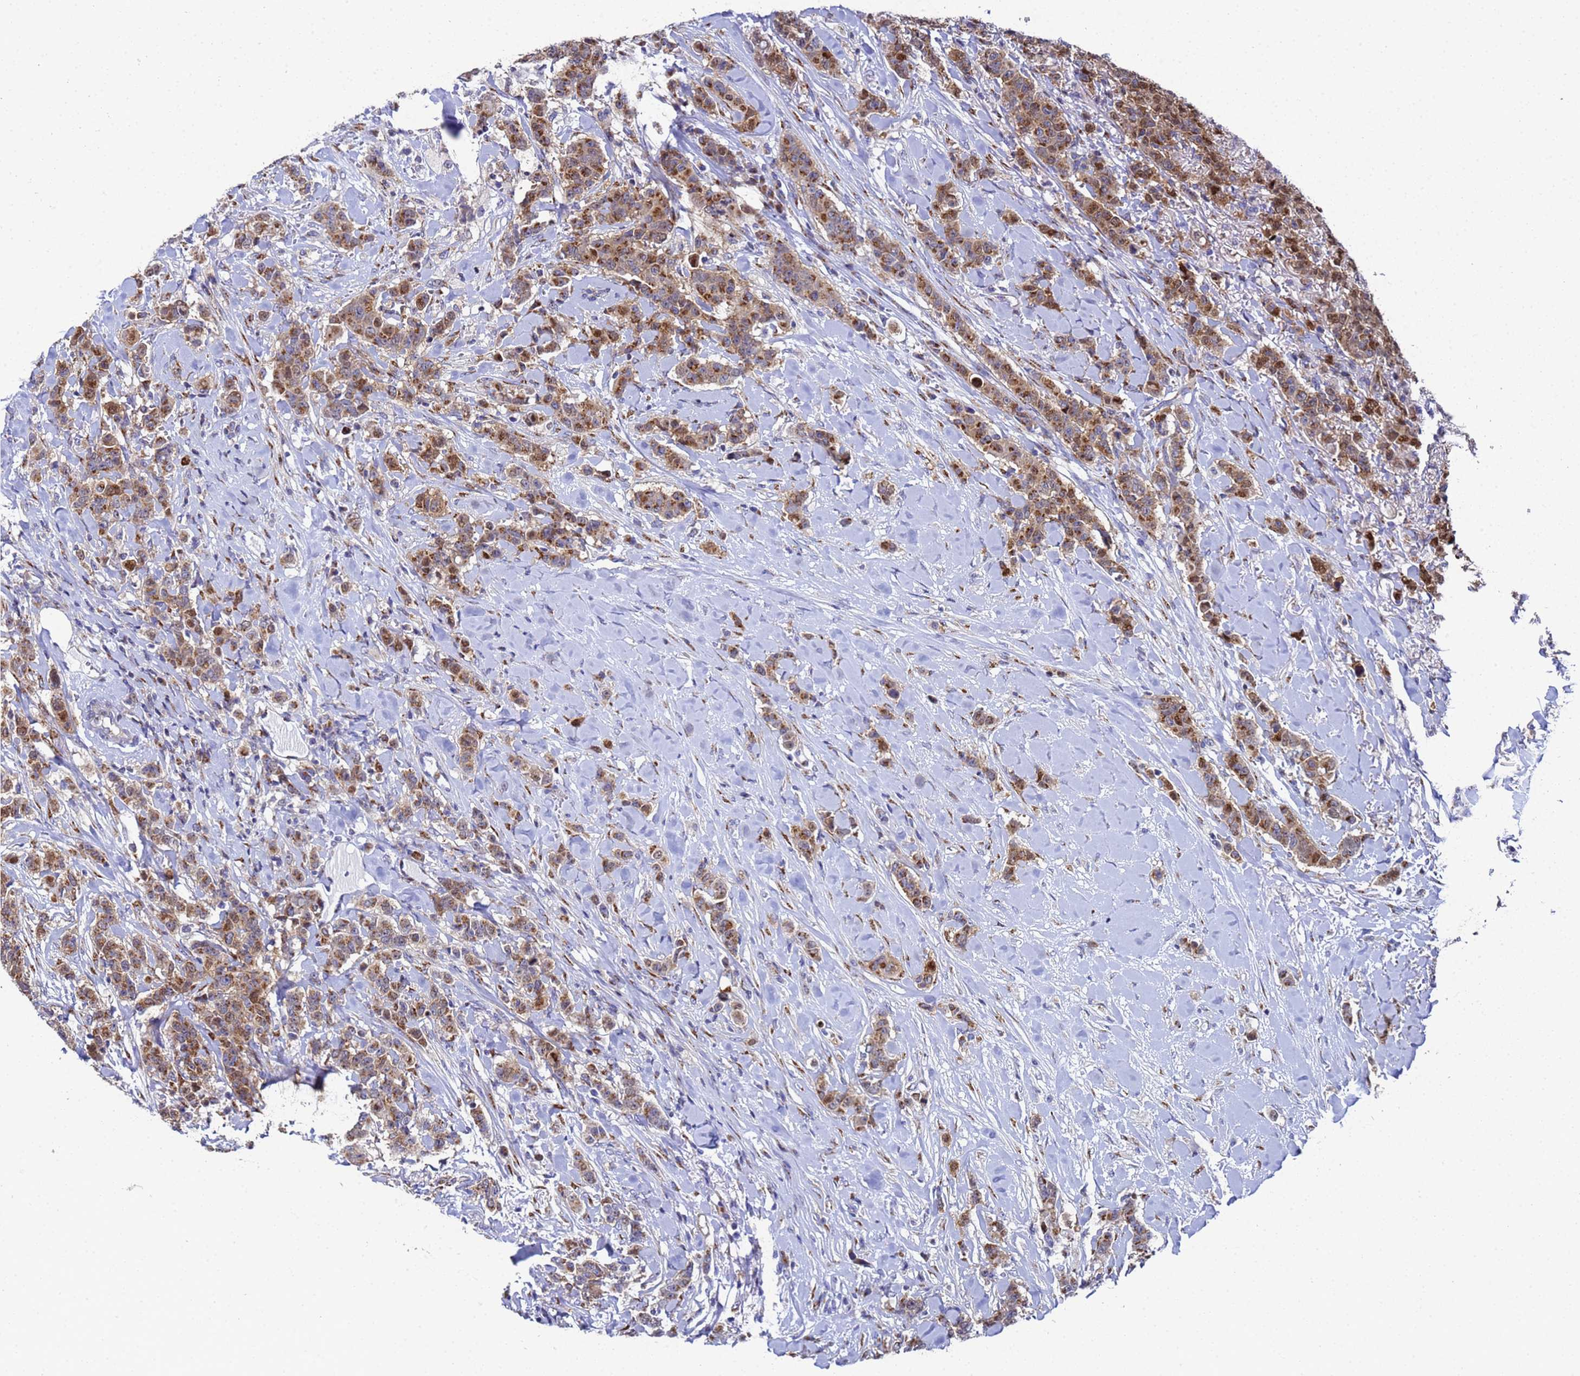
{"staining": {"intensity": "moderate", "quantity": ">75%", "location": "cytoplasmic/membranous"}, "tissue": "breast cancer", "cell_type": "Tumor cells", "image_type": "cancer", "snomed": [{"axis": "morphology", "description": "Duct carcinoma"}, {"axis": "topography", "description": "Breast"}], "caption": "Approximately >75% of tumor cells in breast cancer show moderate cytoplasmic/membranous protein positivity as visualized by brown immunohistochemical staining.", "gene": "NSUN6", "patient": {"sex": "female", "age": 40}}